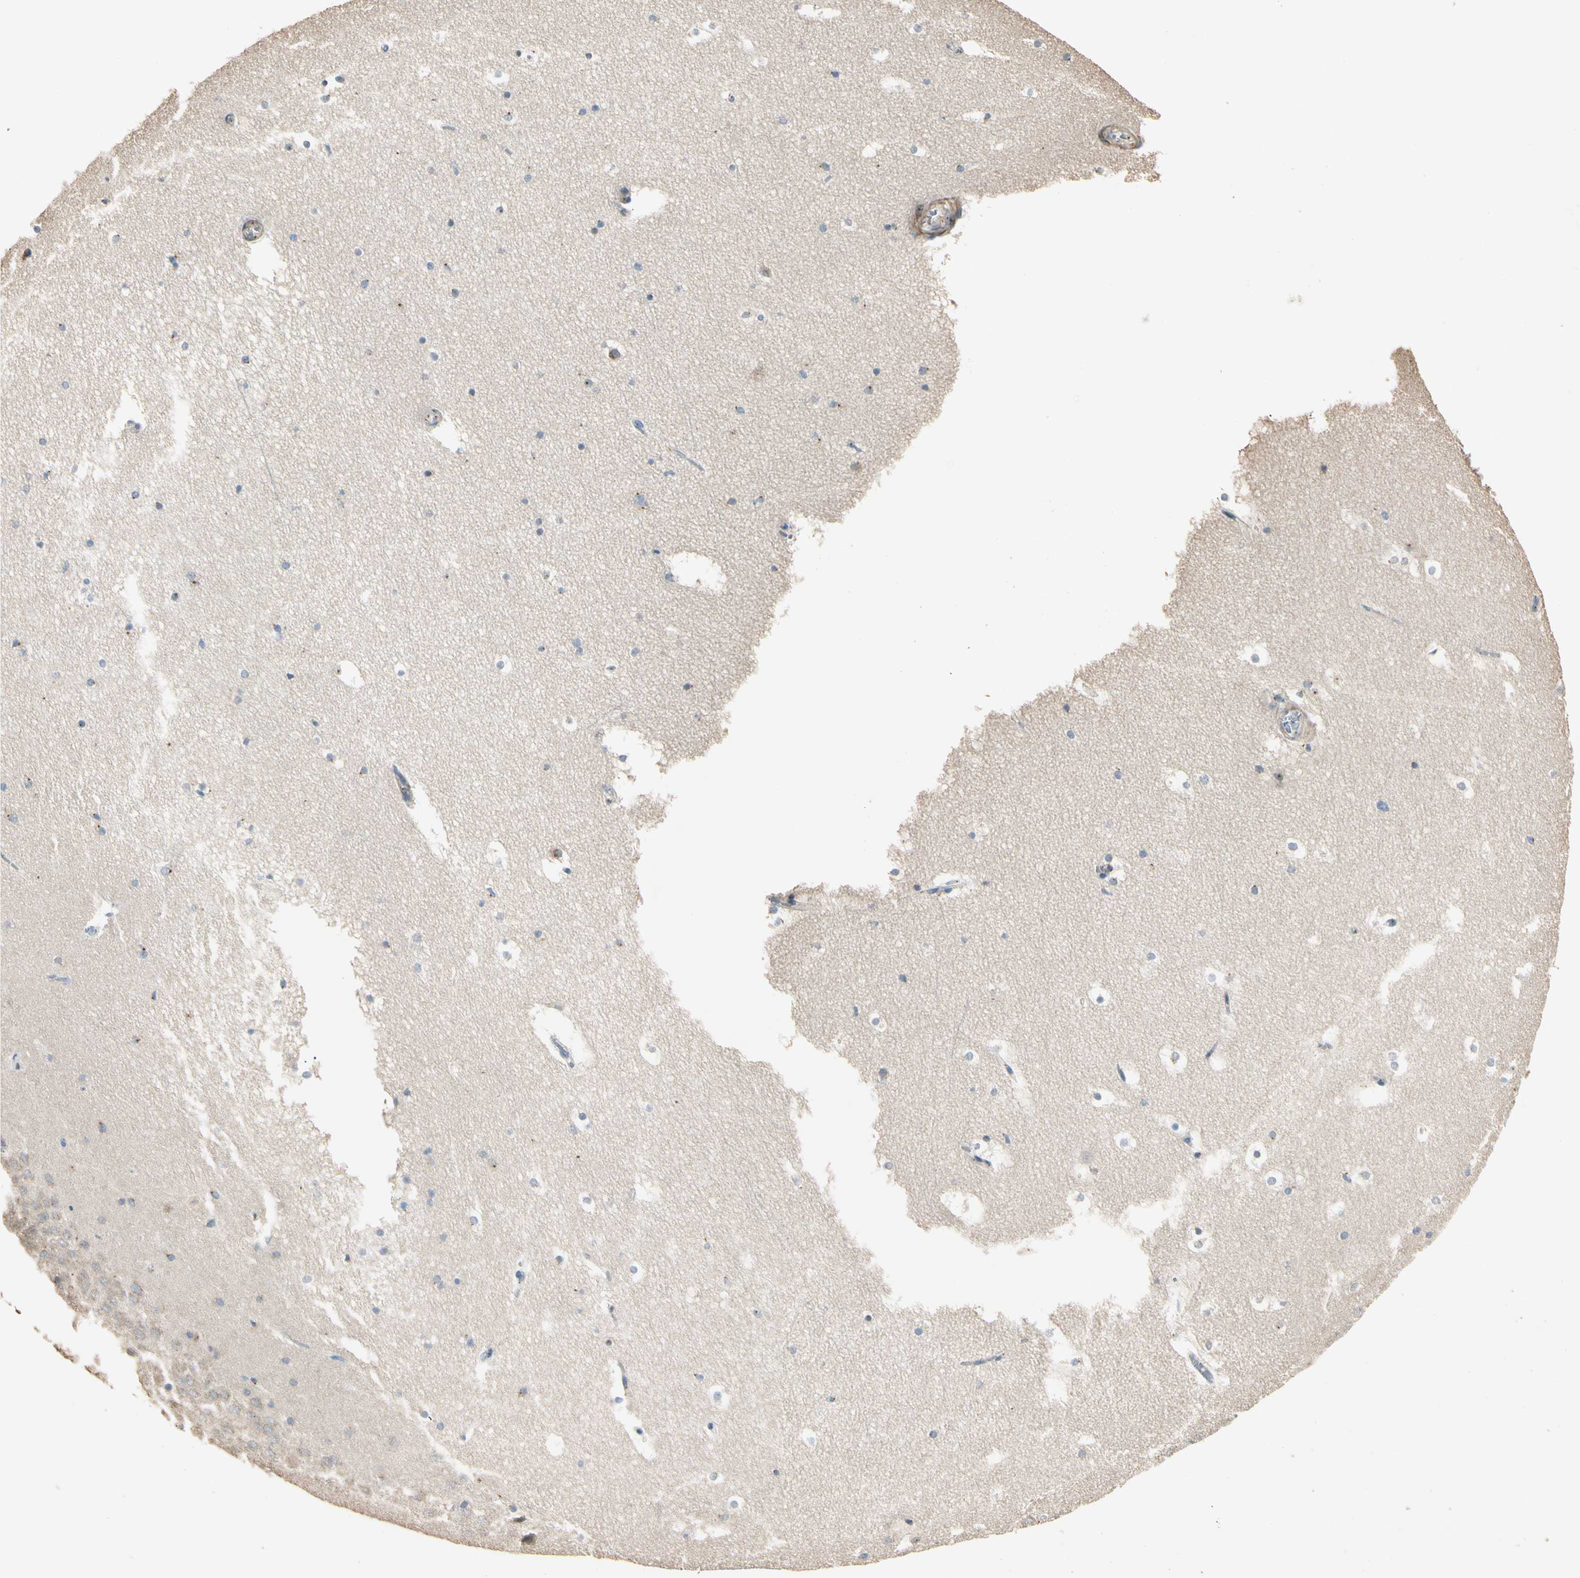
{"staining": {"intensity": "moderate", "quantity": "25%-75%", "location": "cytoplasmic/membranous"}, "tissue": "hippocampus", "cell_type": "Glial cells", "image_type": "normal", "snomed": [{"axis": "morphology", "description": "Normal tissue, NOS"}, {"axis": "topography", "description": "Hippocampus"}], "caption": "DAB (3,3'-diaminobenzidine) immunohistochemical staining of benign hippocampus reveals moderate cytoplasmic/membranous protein expression in approximately 25%-75% of glial cells. Nuclei are stained in blue.", "gene": "AKAP9", "patient": {"sex": "male", "age": 45}}